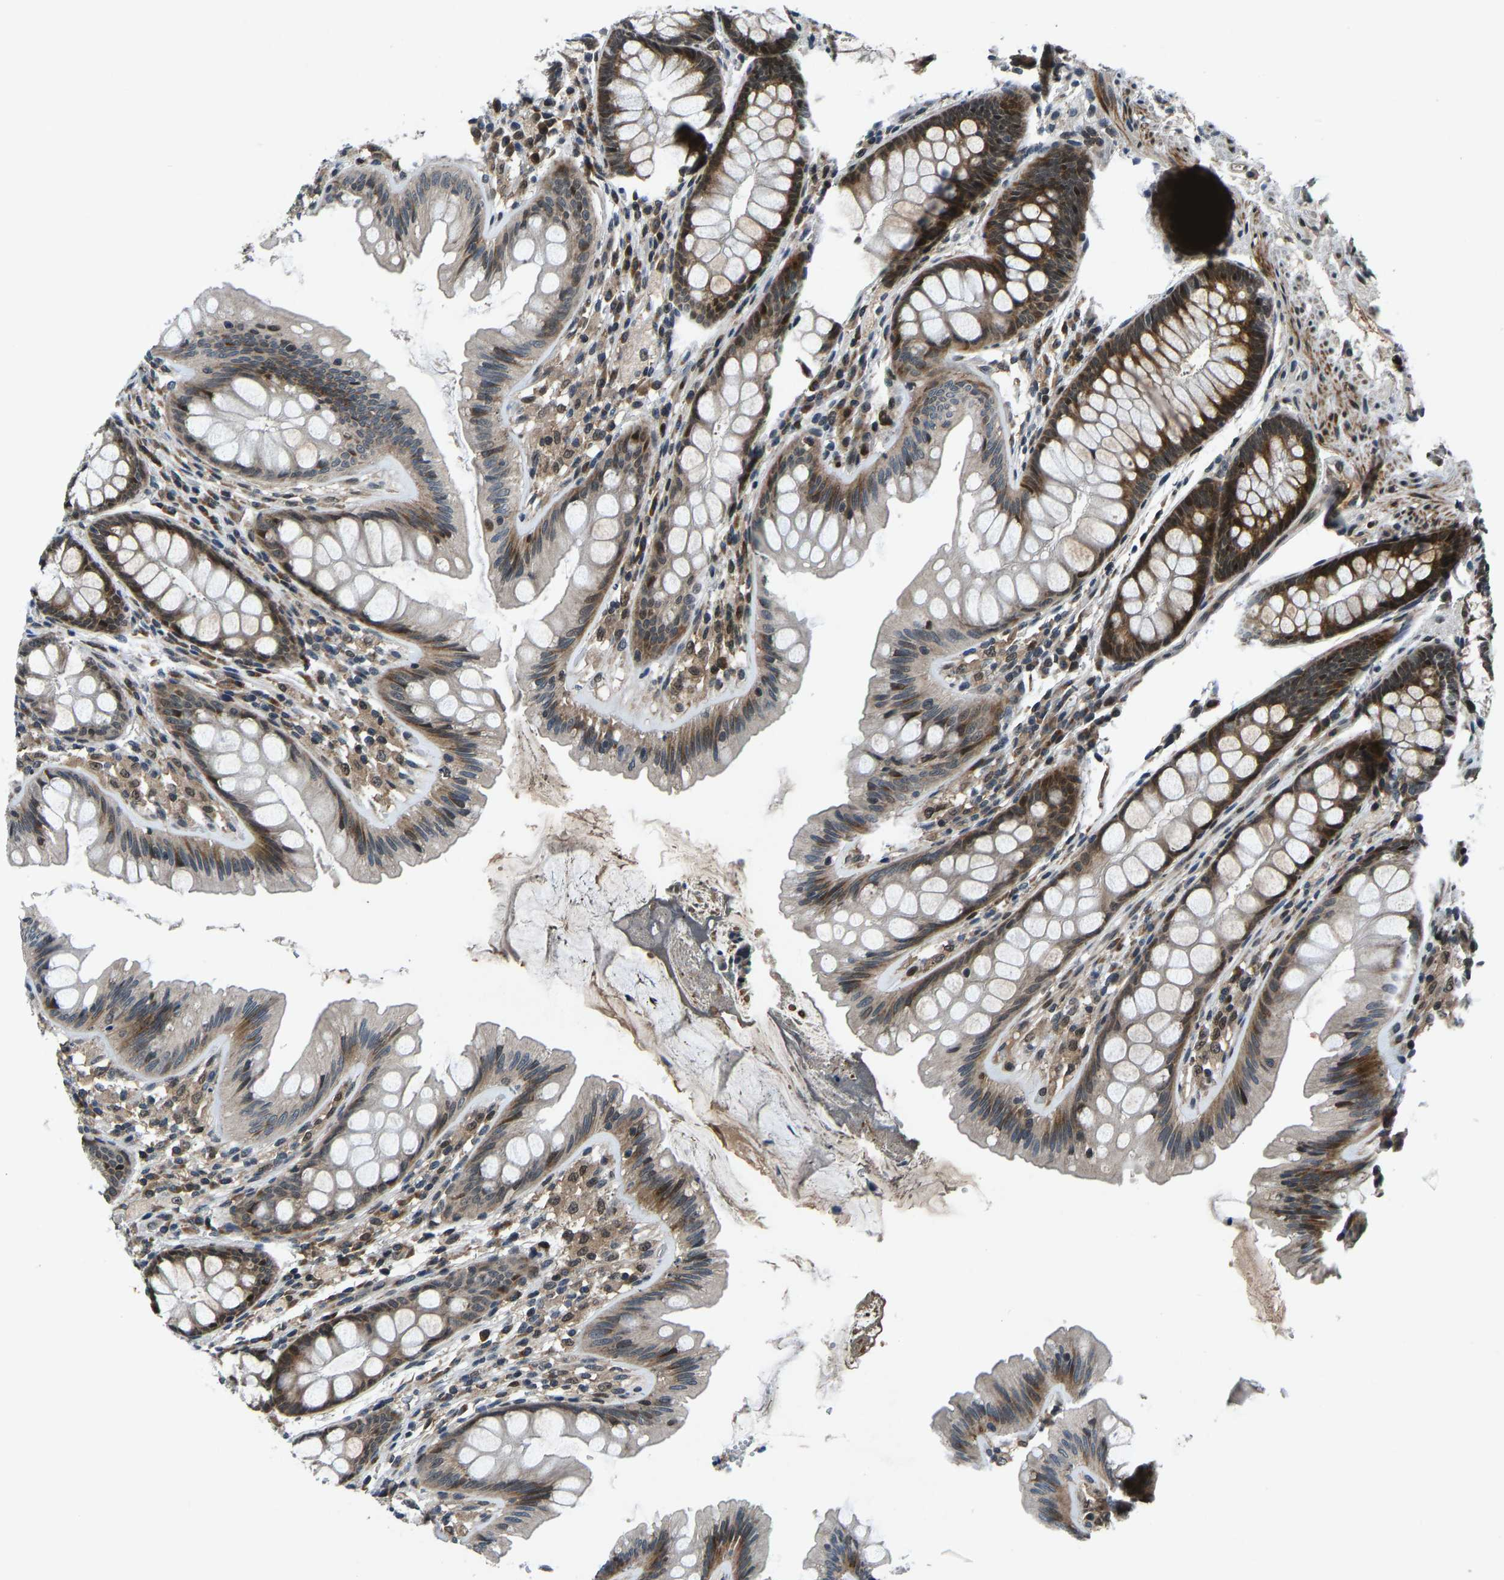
{"staining": {"intensity": "moderate", "quantity": ">75%", "location": "cytoplasmic/membranous"}, "tissue": "colon", "cell_type": "Endothelial cells", "image_type": "normal", "snomed": [{"axis": "morphology", "description": "Normal tissue, NOS"}, {"axis": "topography", "description": "Colon"}], "caption": "Moderate cytoplasmic/membranous positivity for a protein is present in about >75% of endothelial cells of normal colon using IHC.", "gene": "RLIM", "patient": {"sex": "female", "age": 56}}